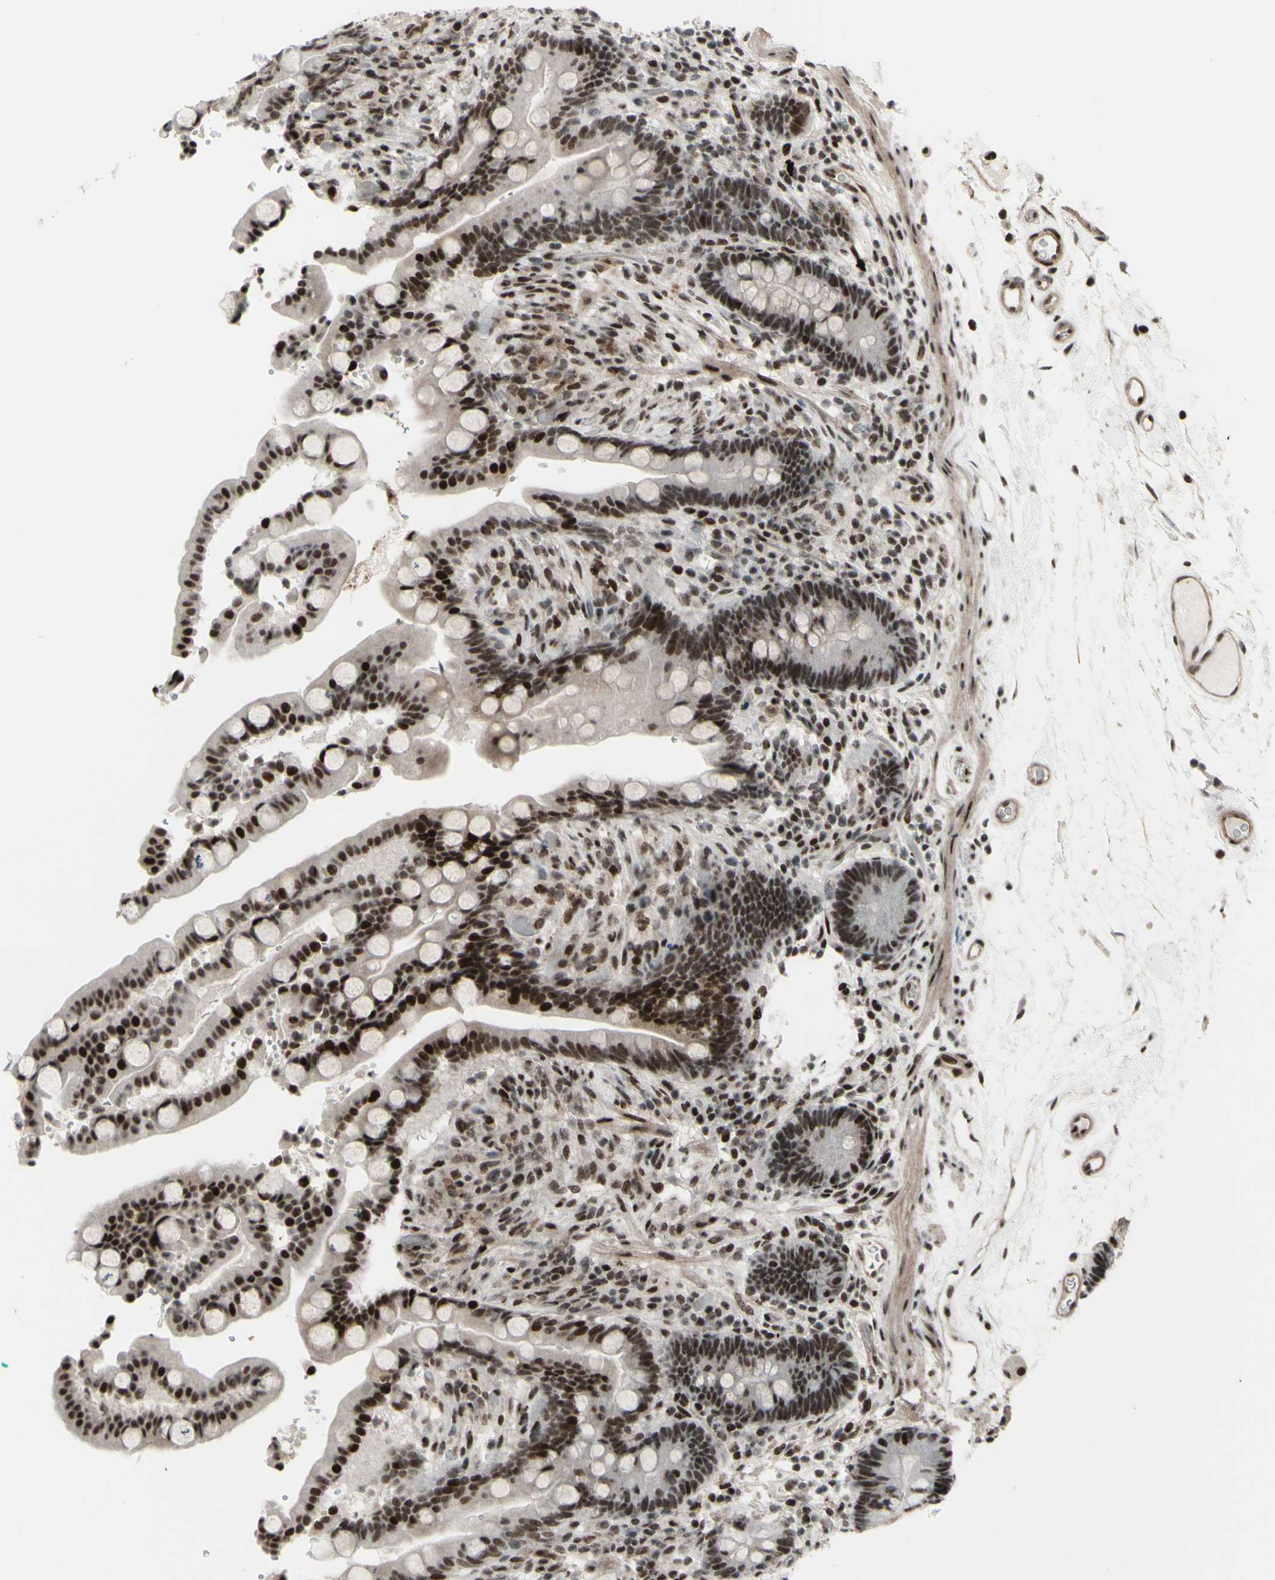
{"staining": {"intensity": "strong", "quantity": ">75%", "location": "nuclear"}, "tissue": "colon", "cell_type": "Endothelial cells", "image_type": "normal", "snomed": [{"axis": "morphology", "description": "Normal tissue, NOS"}, {"axis": "topography", "description": "Colon"}], "caption": "Immunohistochemistry (DAB (3,3'-diaminobenzidine)) staining of unremarkable colon demonstrates strong nuclear protein expression in approximately >75% of endothelial cells. (DAB IHC with brightfield microscopy, high magnification).", "gene": "SUPT6H", "patient": {"sex": "male", "age": 73}}